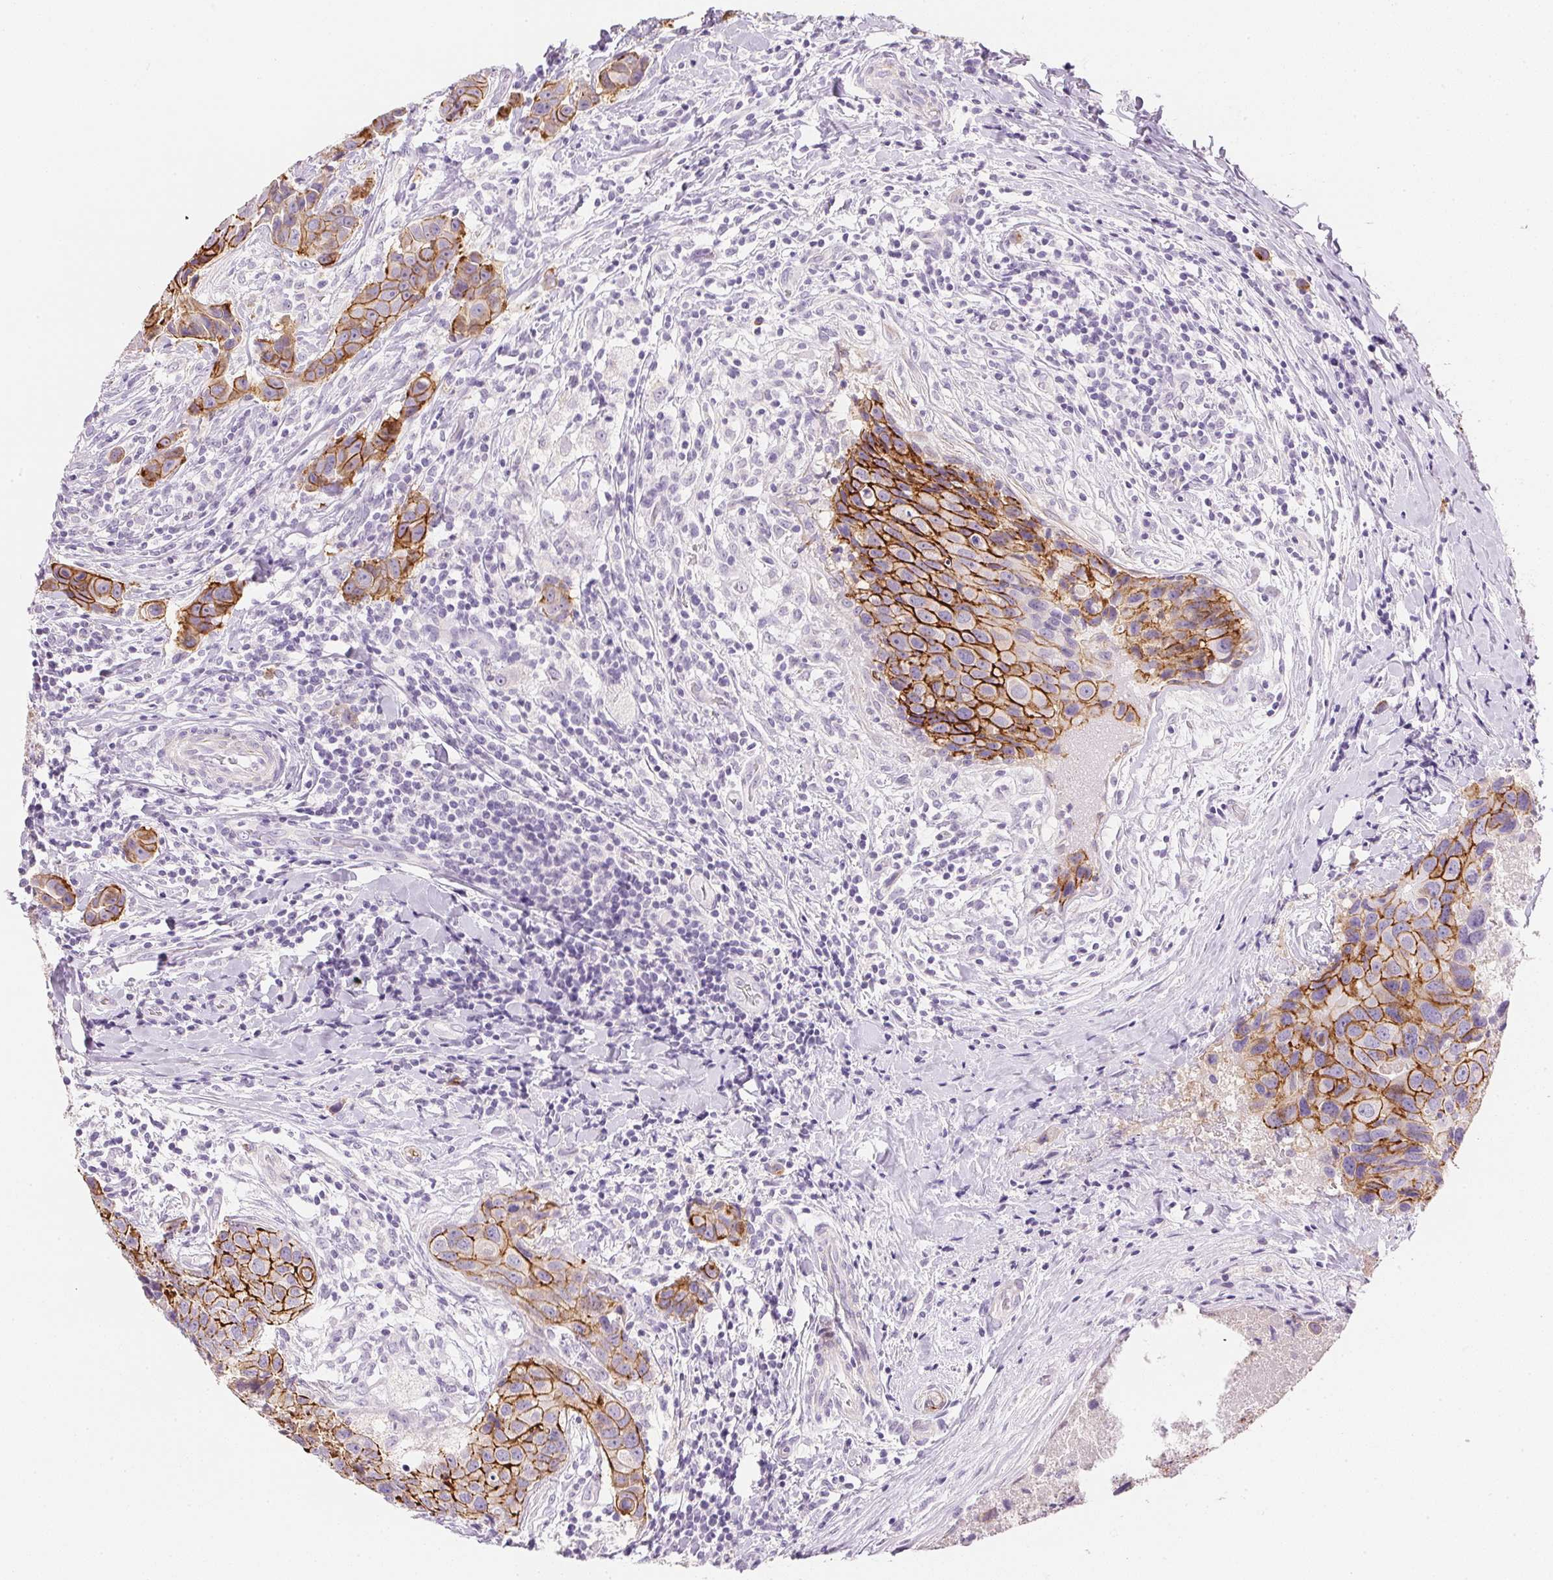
{"staining": {"intensity": "moderate", "quantity": "25%-75%", "location": "cytoplasmic/membranous"}, "tissue": "breast cancer", "cell_type": "Tumor cells", "image_type": "cancer", "snomed": [{"axis": "morphology", "description": "Duct carcinoma"}, {"axis": "topography", "description": "Breast"}], "caption": "A photomicrograph of invasive ductal carcinoma (breast) stained for a protein demonstrates moderate cytoplasmic/membranous brown staining in tumor cells. (brown staining indicates protein expression, while blue staining denotes nuclei).", "gene": "KCNE2", "patient": {"sex": "female", "age": 24}}